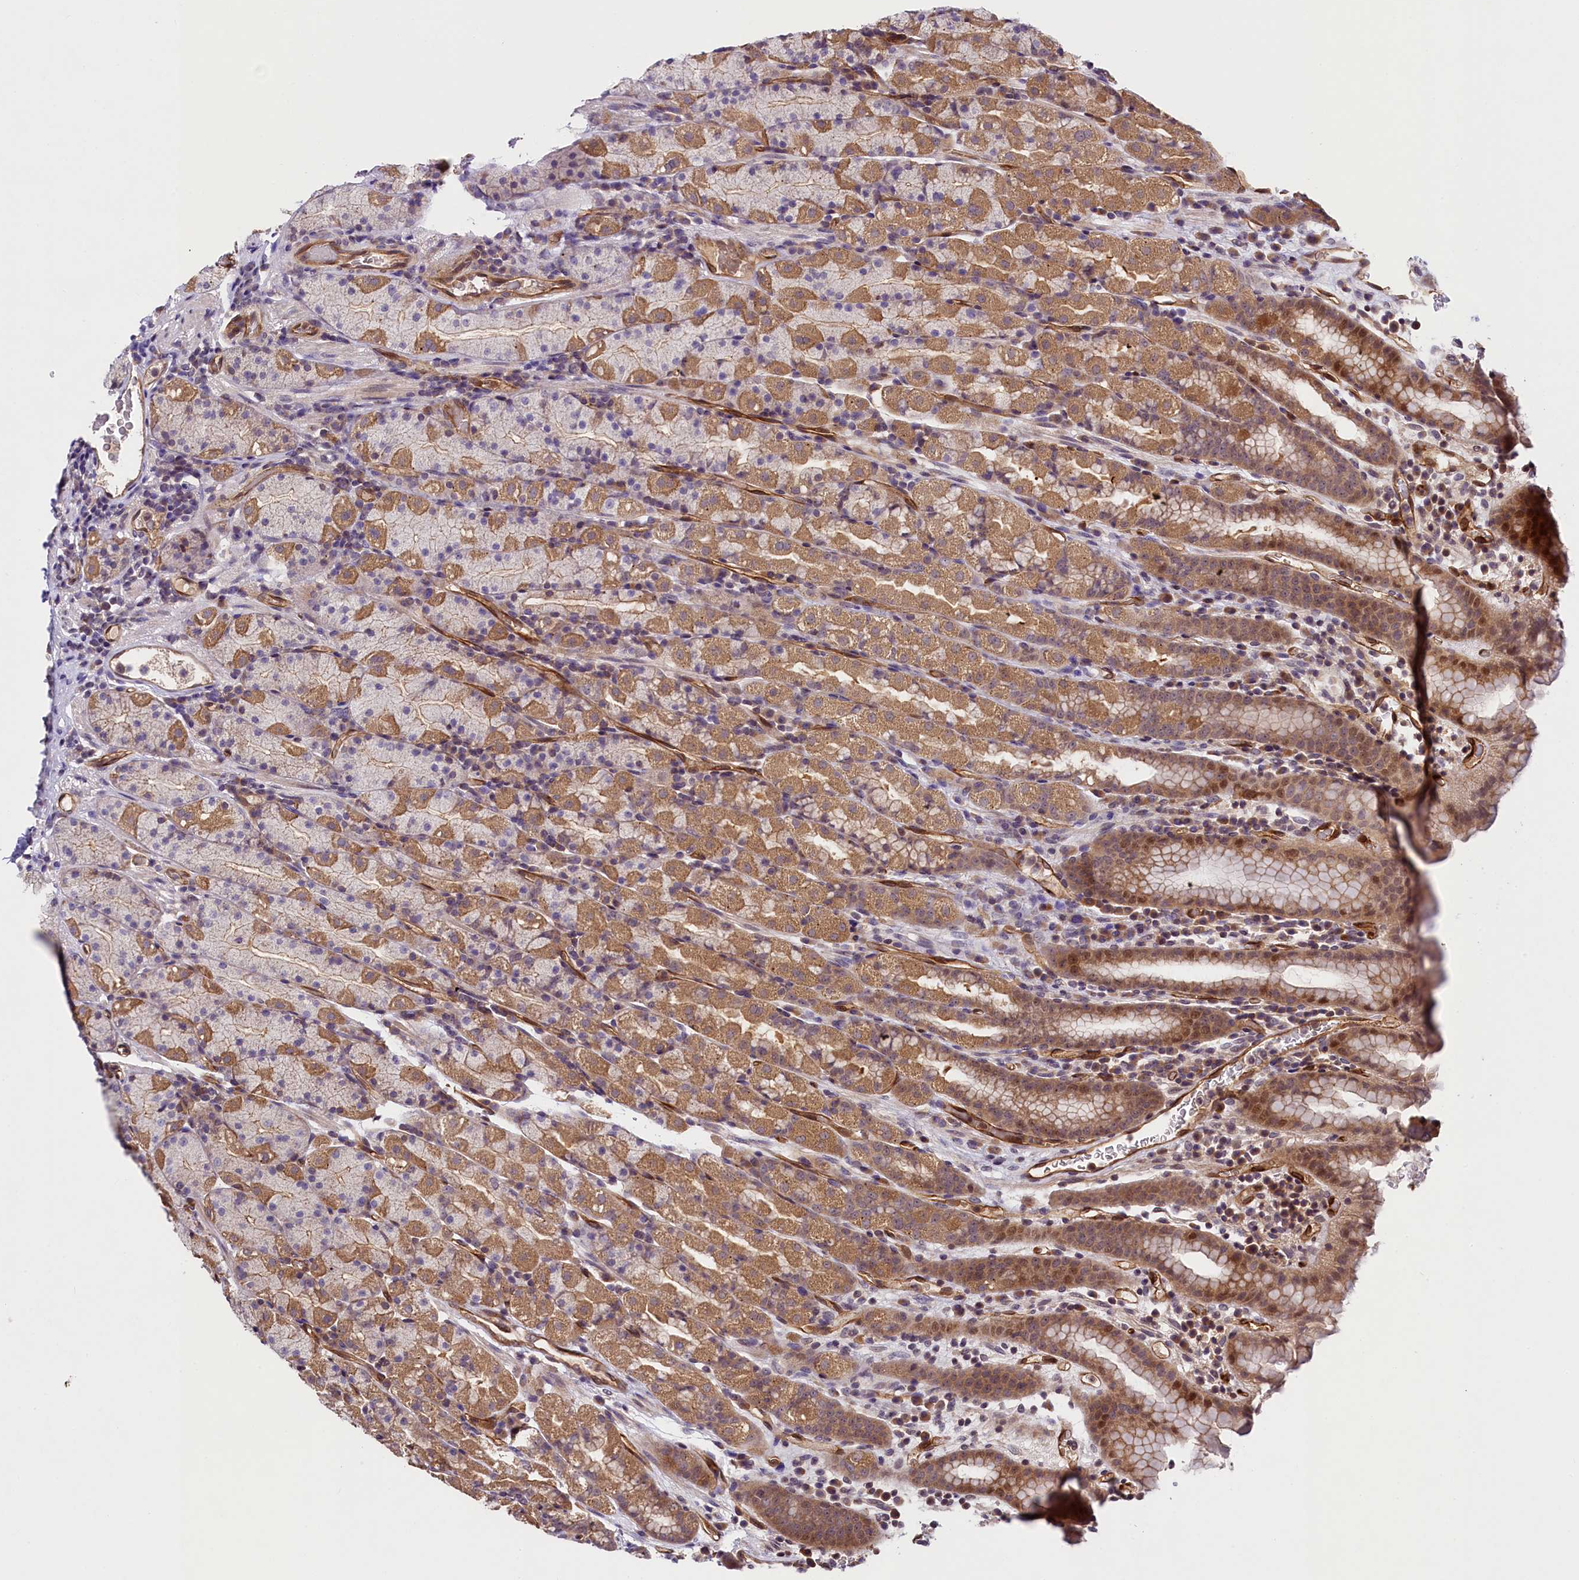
{"staining": {"intensity": "moderate", "quantity": ">75%", "location": "cytoplasmic/membranous"}, "tissue": "stomach", "cell_type": "Glandular cells", "image_type": "normal", "snomed": [{"axis": "morphology", "description": "Normal tissue, NOS"}, {"axis": "topography", "description": "Stomach, upper"}, {"axis": "topography", "description": "Stomach, lower"}, {"axis": "topography", "description": "Small intestine"}], "caption": "This micrograph displays immunohistochemistry (IHC) staining of normal stomach, with medium moderate cytoplasmic/membranous expression in about >75% of glandular cells.", "gene": "SNRK", "patient": {"sex": "male", "age": 68}}